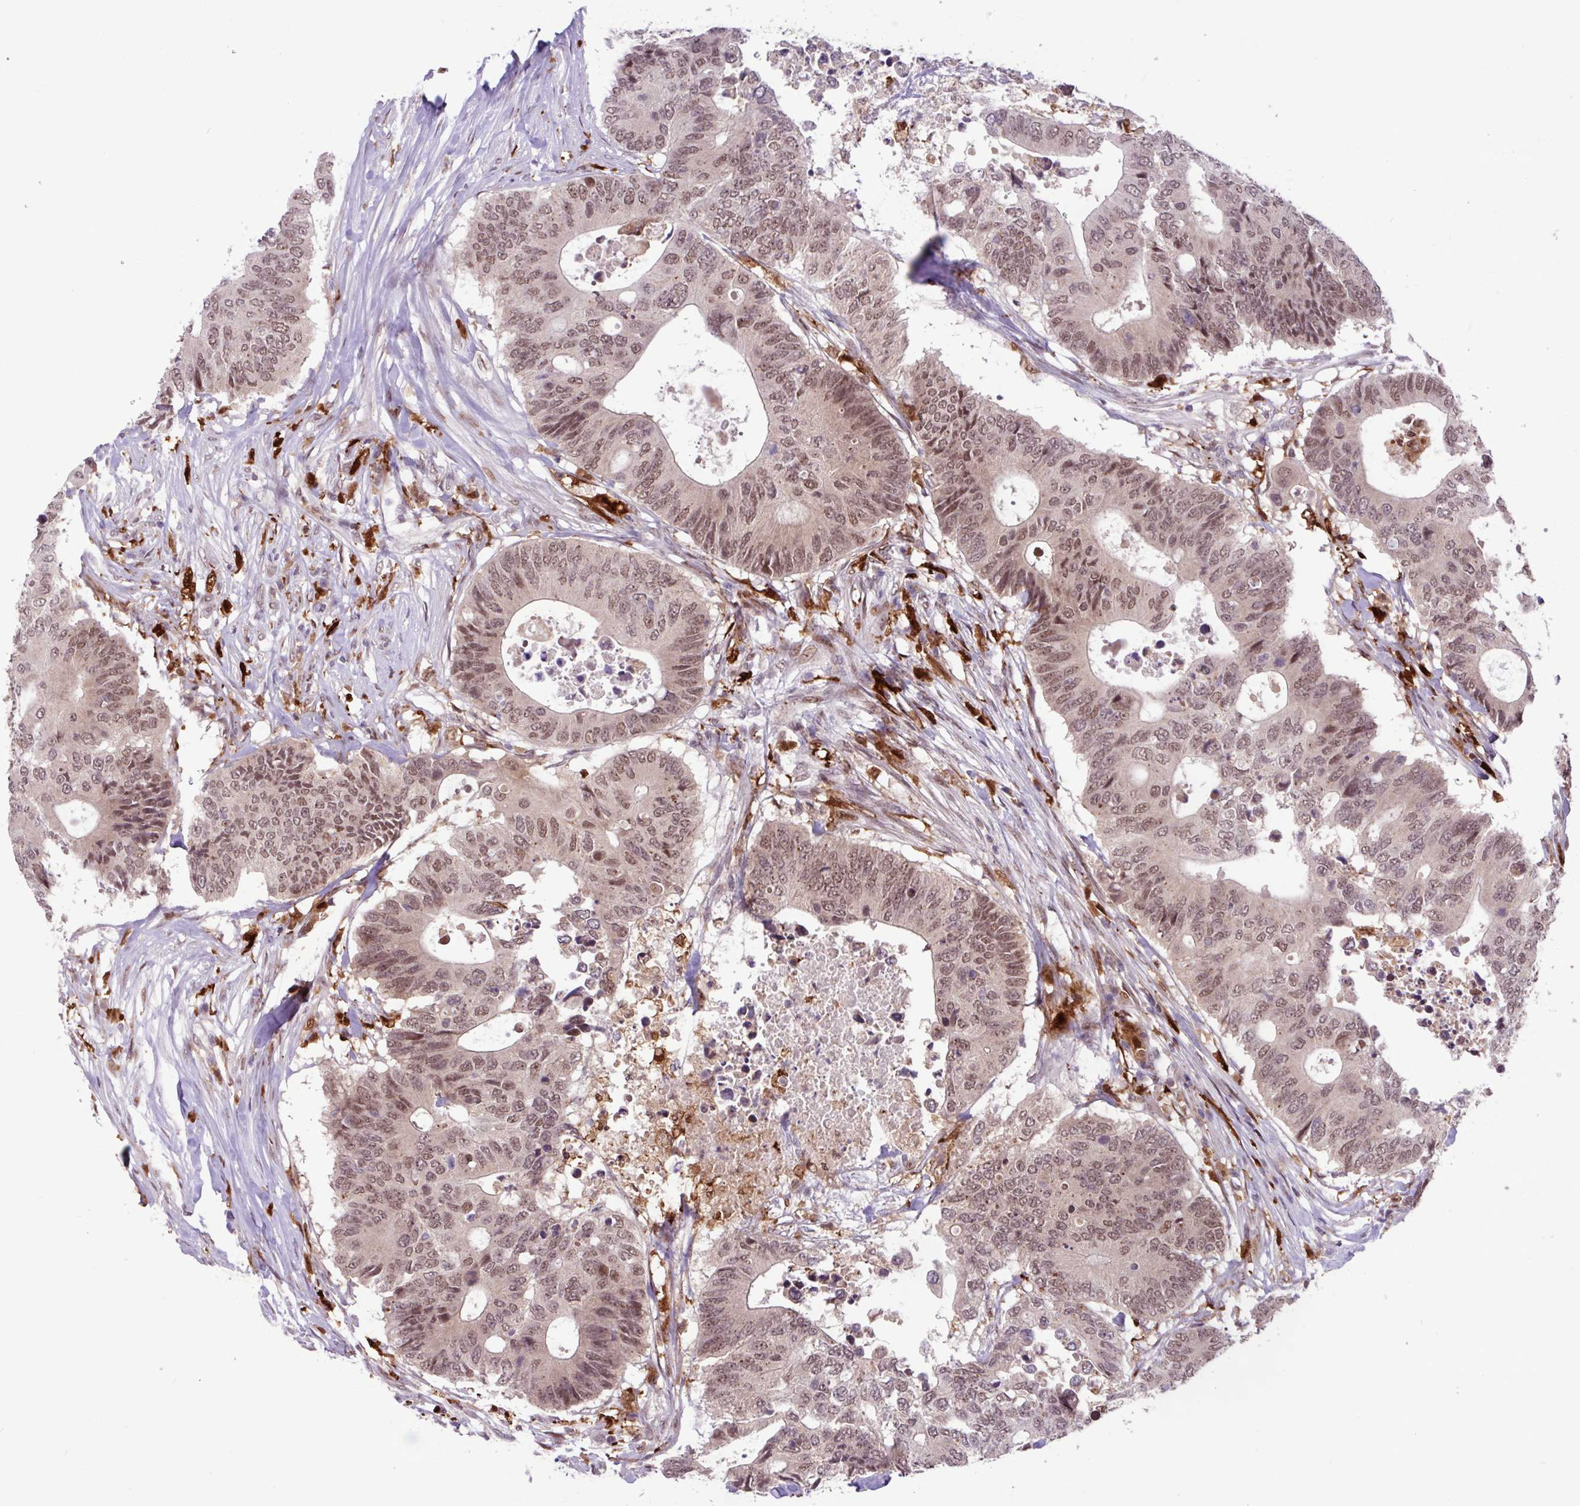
{"staining": {"intensity": "moderate", "quantity": ">75%", "location": "nuclear"}, "tissue": "colorectal cancer", "cell_type": "Tumor cells", "image_type": "cancer", "snomed": [{"axis": "morphology", "description": "Adenocarcinoma, NOS"}, {"axis": "topography", "description": "Colon"}], "caption": "Immunohistochemical staining of colorectal cancer (adenocarcinoma) reveals medium levels of moderate nuclear staining in approximately >75% of tumor cells. Immunohistochemistry stains the protein in brown and the nuclei are stained blue.", "gene": "BRD3", "patient": {"sex": "male", "age": 71}}